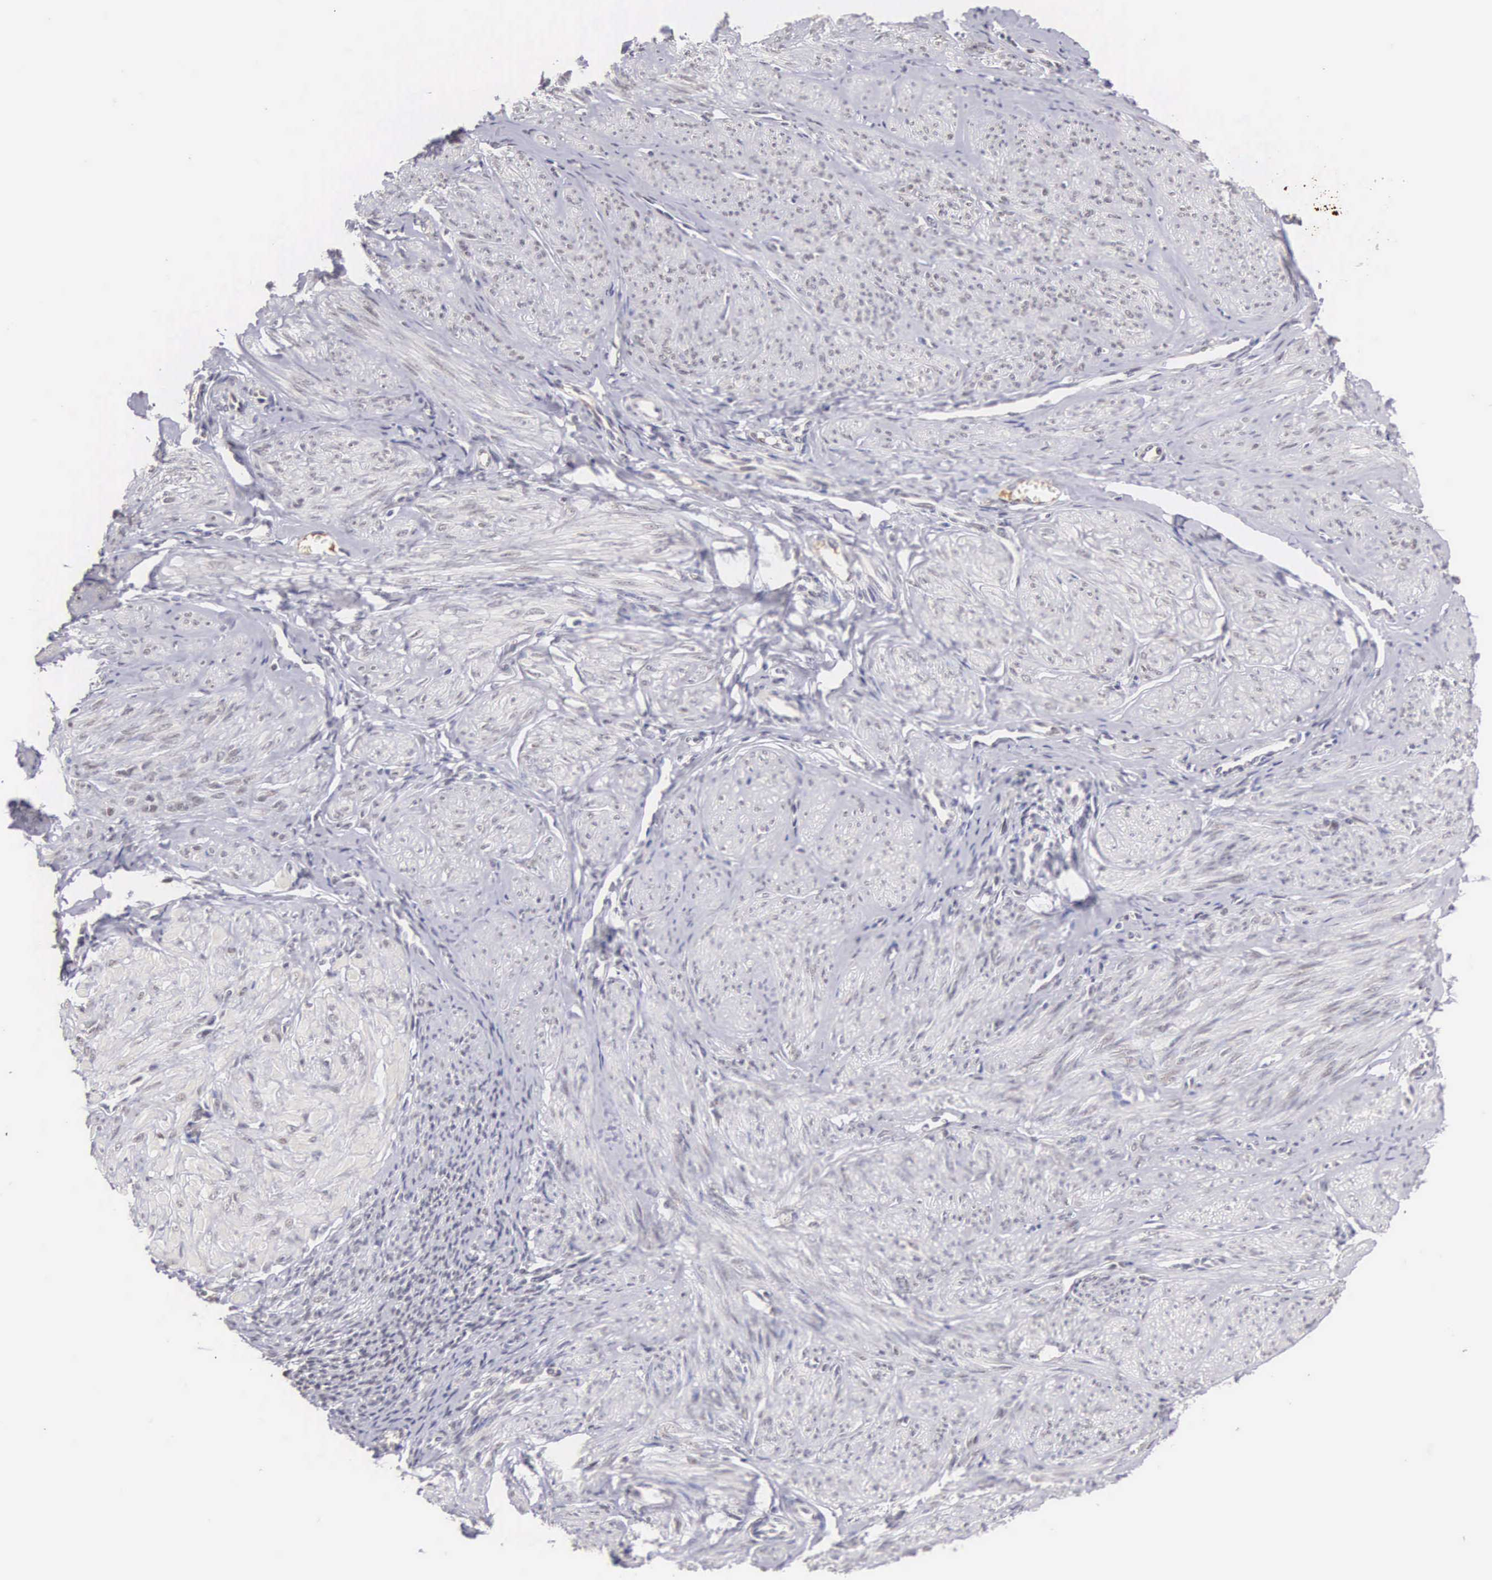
{"staining": {"intensity": "negative", "quantity": "none", "location": "none"}, "tissue": "smooth muscle", "cell_type": "Smooth muscle cells", "image_type": "normal", "snomed": [{"axis": "morphology", "description": "Normal tissue, NOS"}, {"axis": "topography", "description": "Uterus"}], "caption": "Smooth muscle cells are negative for brown protein staining in benign smooth muscle.", "gene": "HMGXB4", "patient": {"sex": "female", "age": 45}}